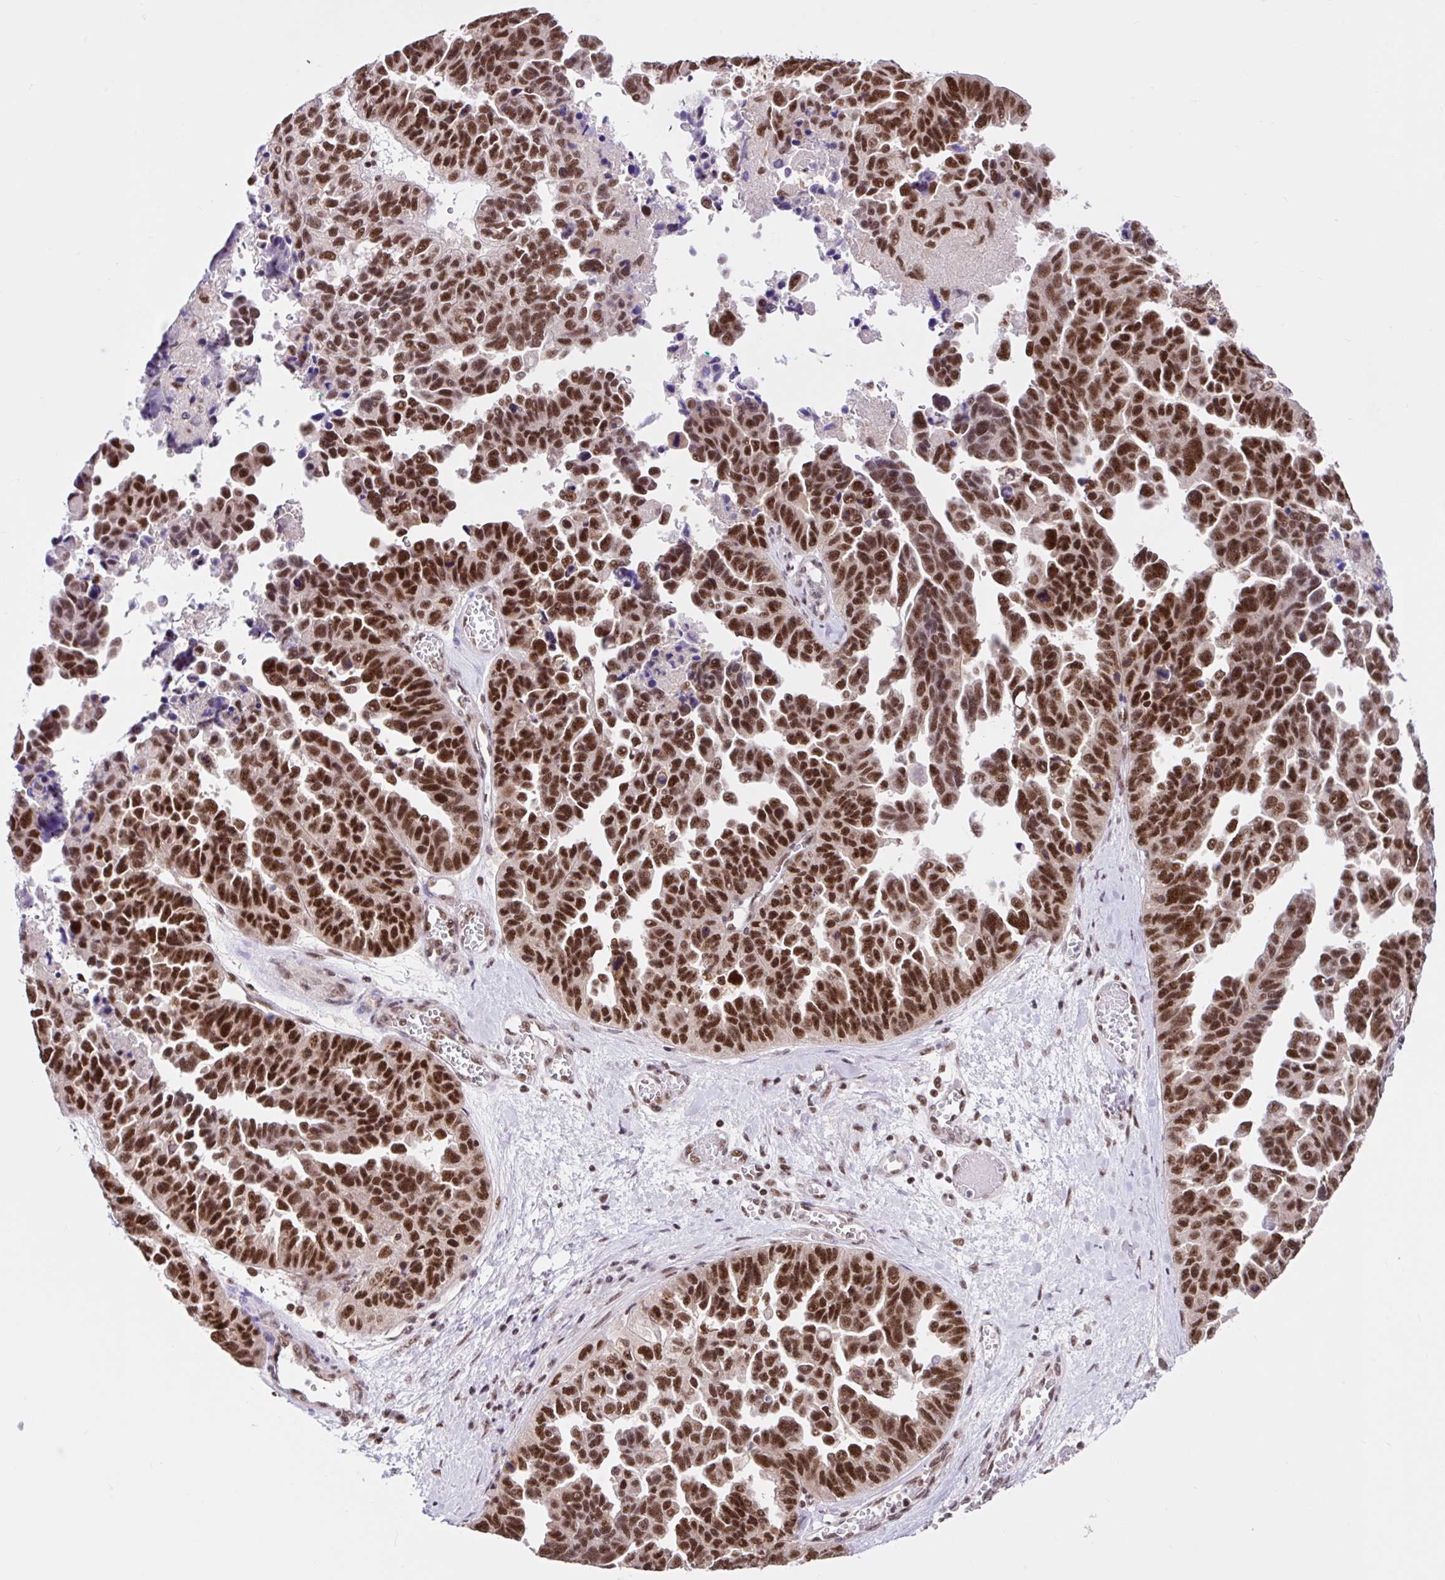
{"staining": {"intensity": "strong", "quantity": ">75%", "location": "nuclear"}, "tissue": "ovarian cancer", "cell_type": "Tumor cells", "image_type": "cancer", "snomed": [{"axis": "morphology", "description": "Cystadenocarcinoma, serous, NOS"}, {"axis": "topography", "description": "Ovary"}], "caption": "Ovarian cancer (serous cystadenocarcinoma) stained with a protein marker demonstrates strong staining in tumor cells.", "gene": "CCDC12", "patient": {"sex": "female", "age": 64}}